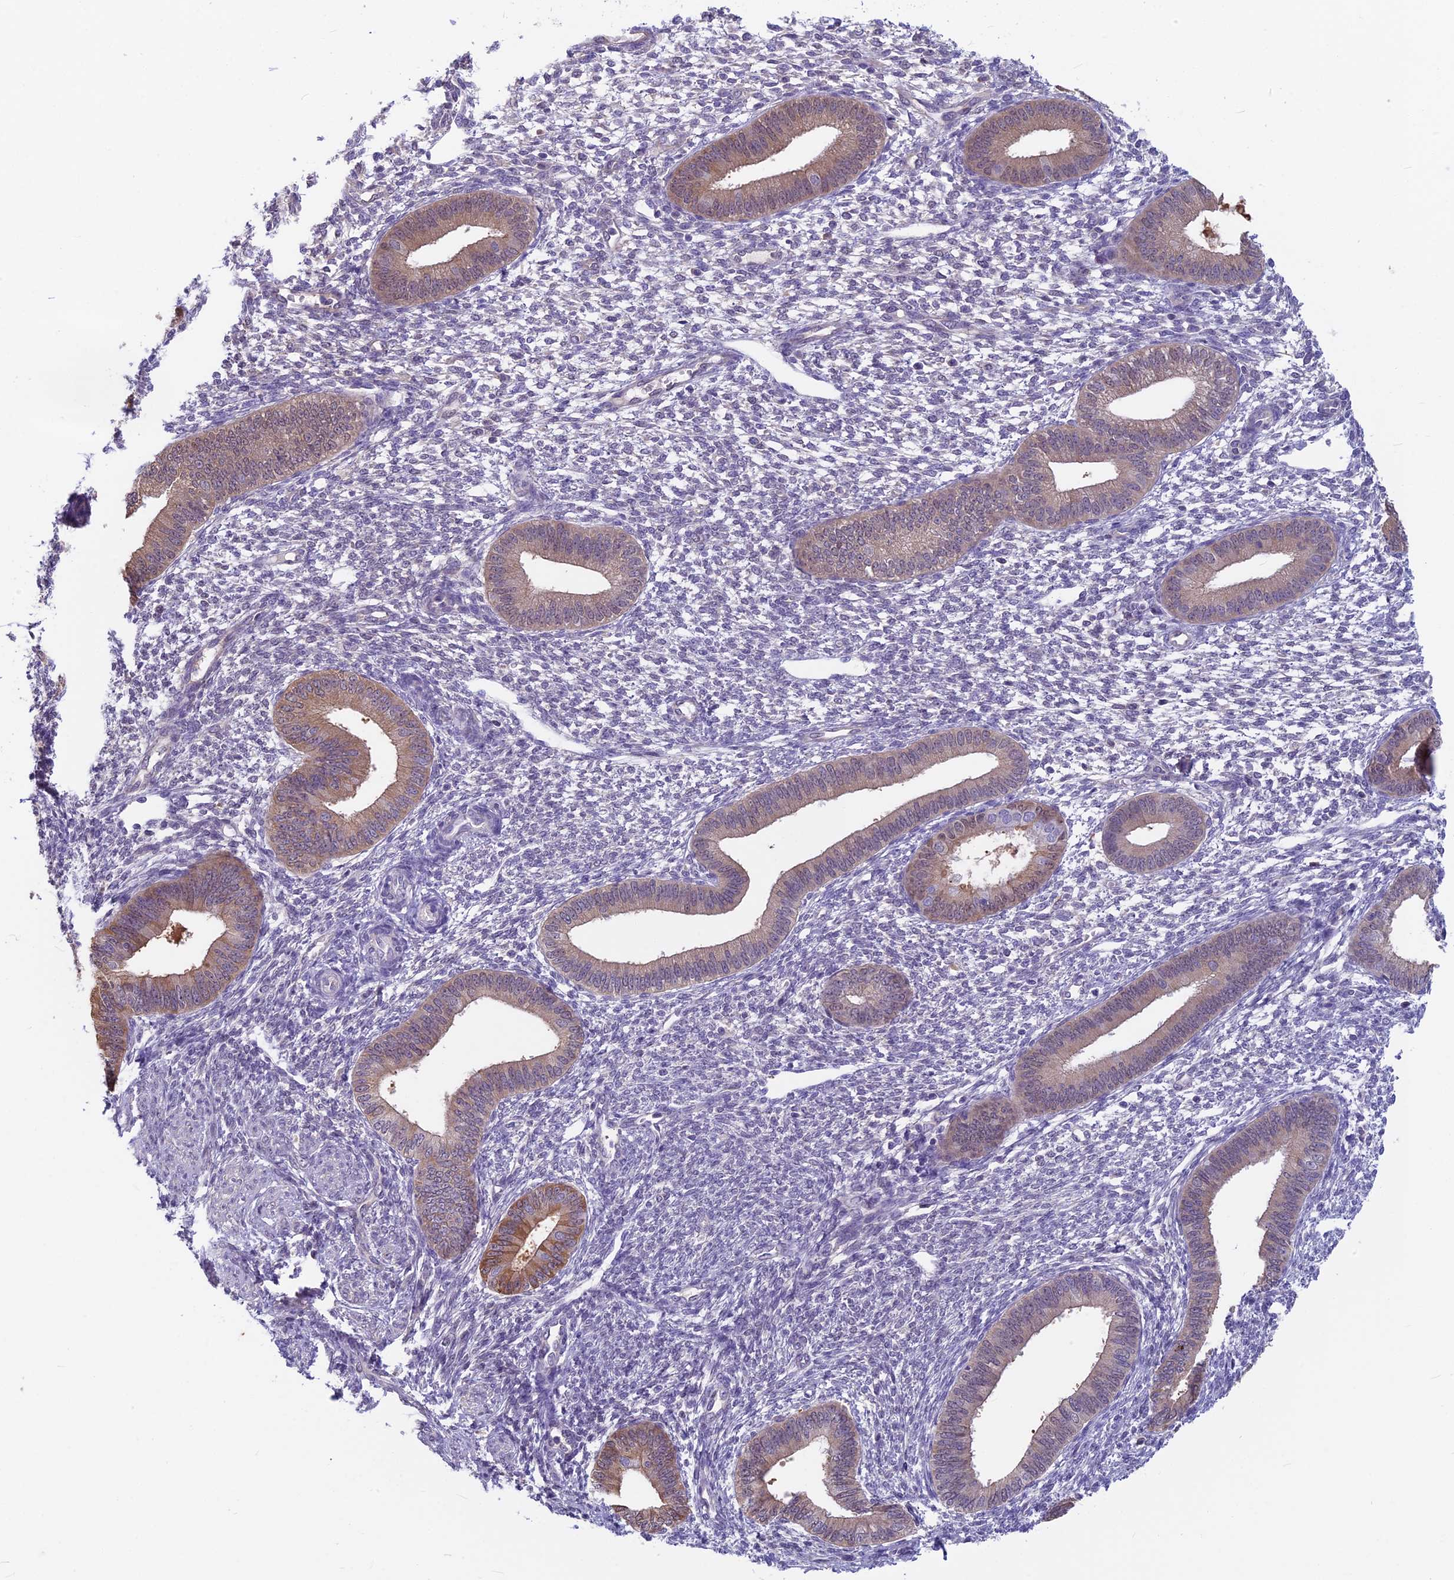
{"staining": {"intensity": "negative", "quantity": "none", "location": "none"}, "tissue": "endometrium", "cell_type": "Cells in endometrial stroma", "image_type": "normal", "snomed": [{"axis": "morphology", "description": "Normal tissue, NOS"}, {"axis": "topography", "description": "Endometrium"}], "caption": "An IHC photomicrograph of benign endometrium is shown. There is no staining in cells in endometrial stroma of endometrium. The staining is performed using DAB (3,3'-diaminobenzidine) brown chromogen with nuclei counter-stained in using hematoxylin.", "gene": "SNAP91", "patient": {"sex": "female", "age": 46}}